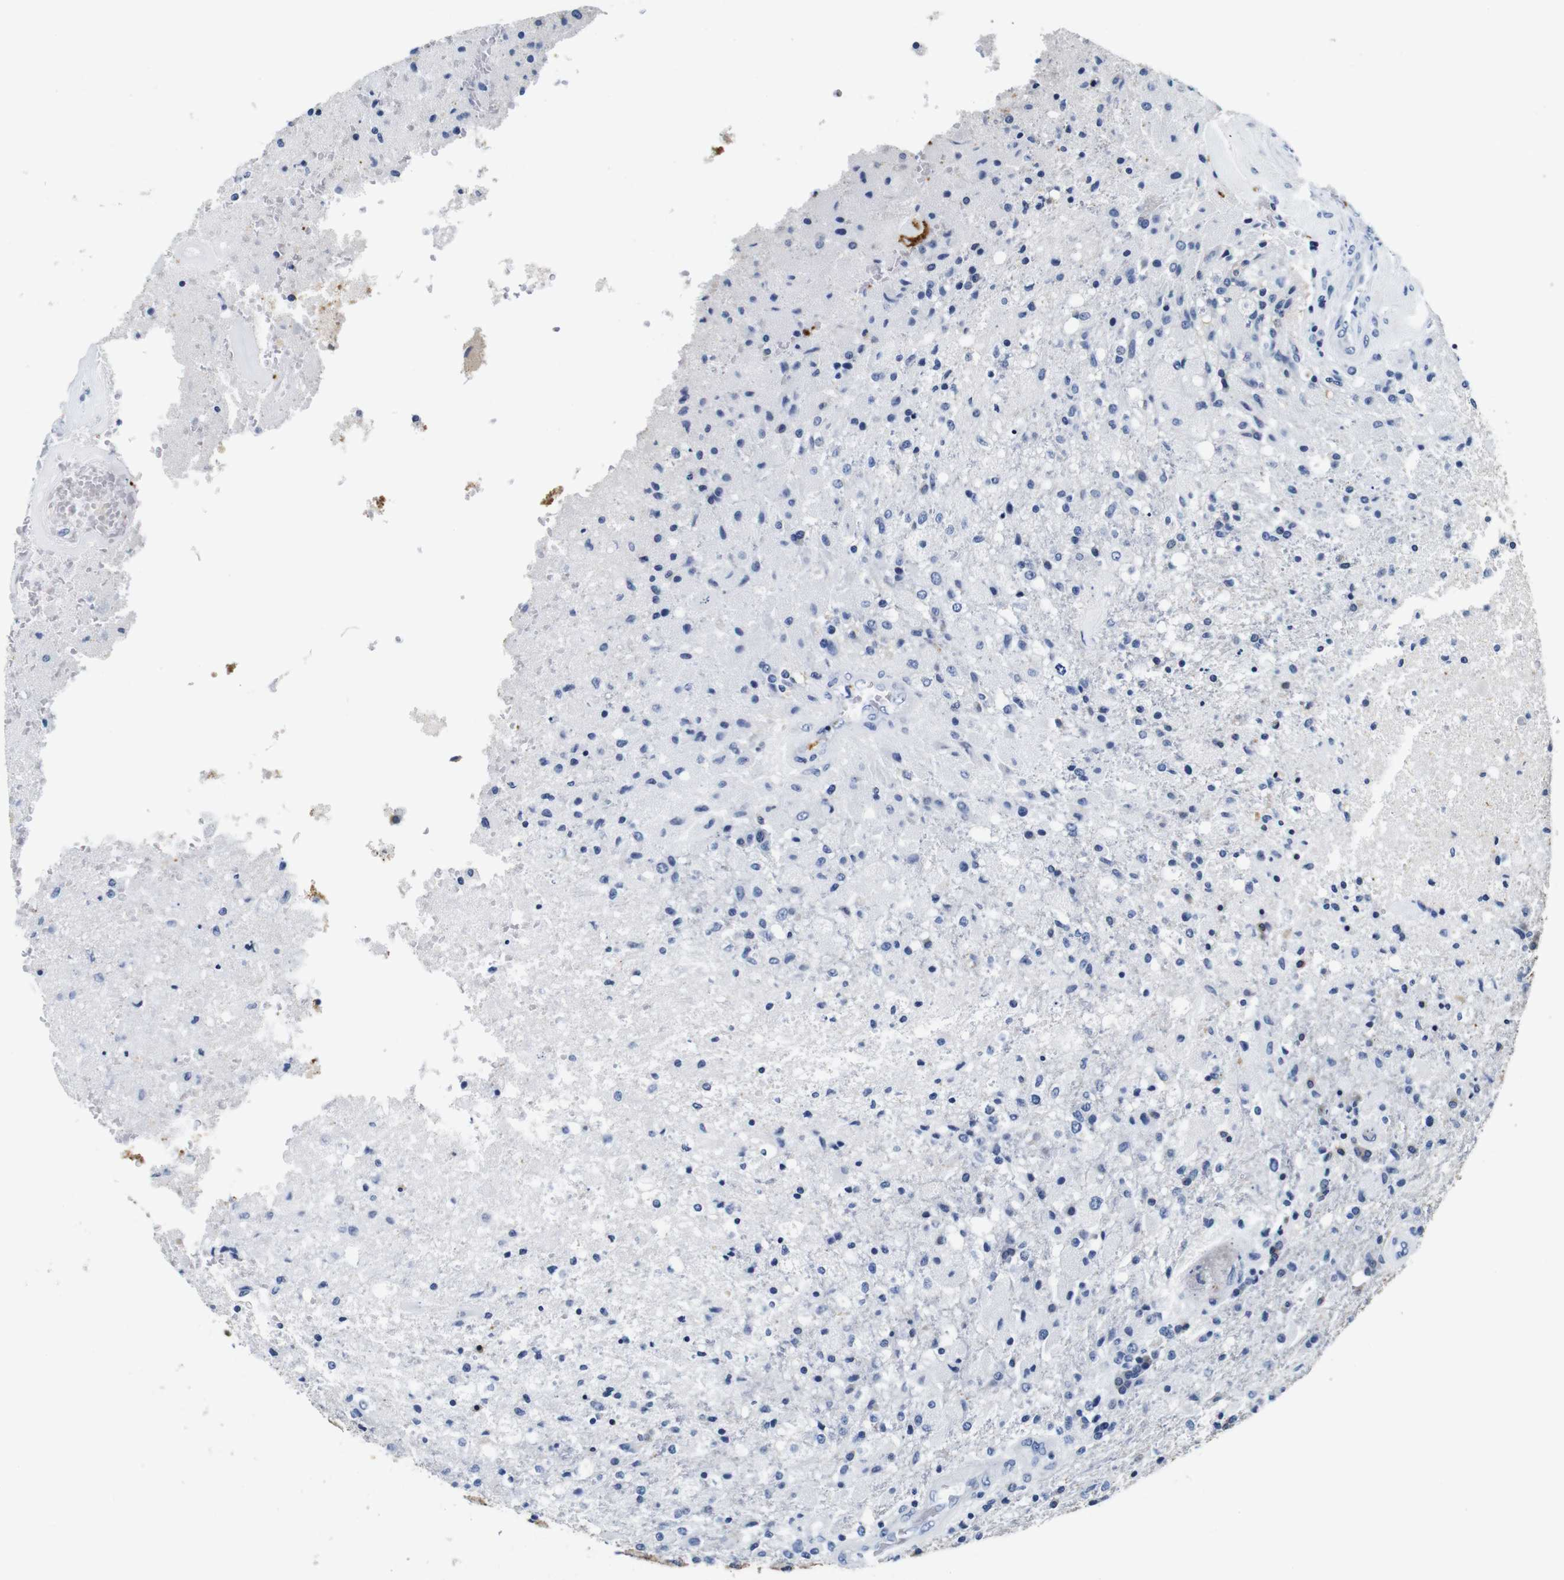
{"staining": {"intensity": "negative", "quantity": "none", "location": "none"}, "tissue": "glioma", "cell_type": "Tumor cells", "image_type": "cancer", "snomed": [{"axis": "morphology", "description": "Normal tissue, NOS"}, {"axis": "morphology", "description": "Glioma, malignant, High grade"}, {"axis": "topography", "description": "Cerebral cortex"}], "caption": "DAB immunohistochemical staining of glioma reveals no significant staining in tumor cells.", "gene": "GP1BA", "patient": {"sex": "male", "age": 77}}